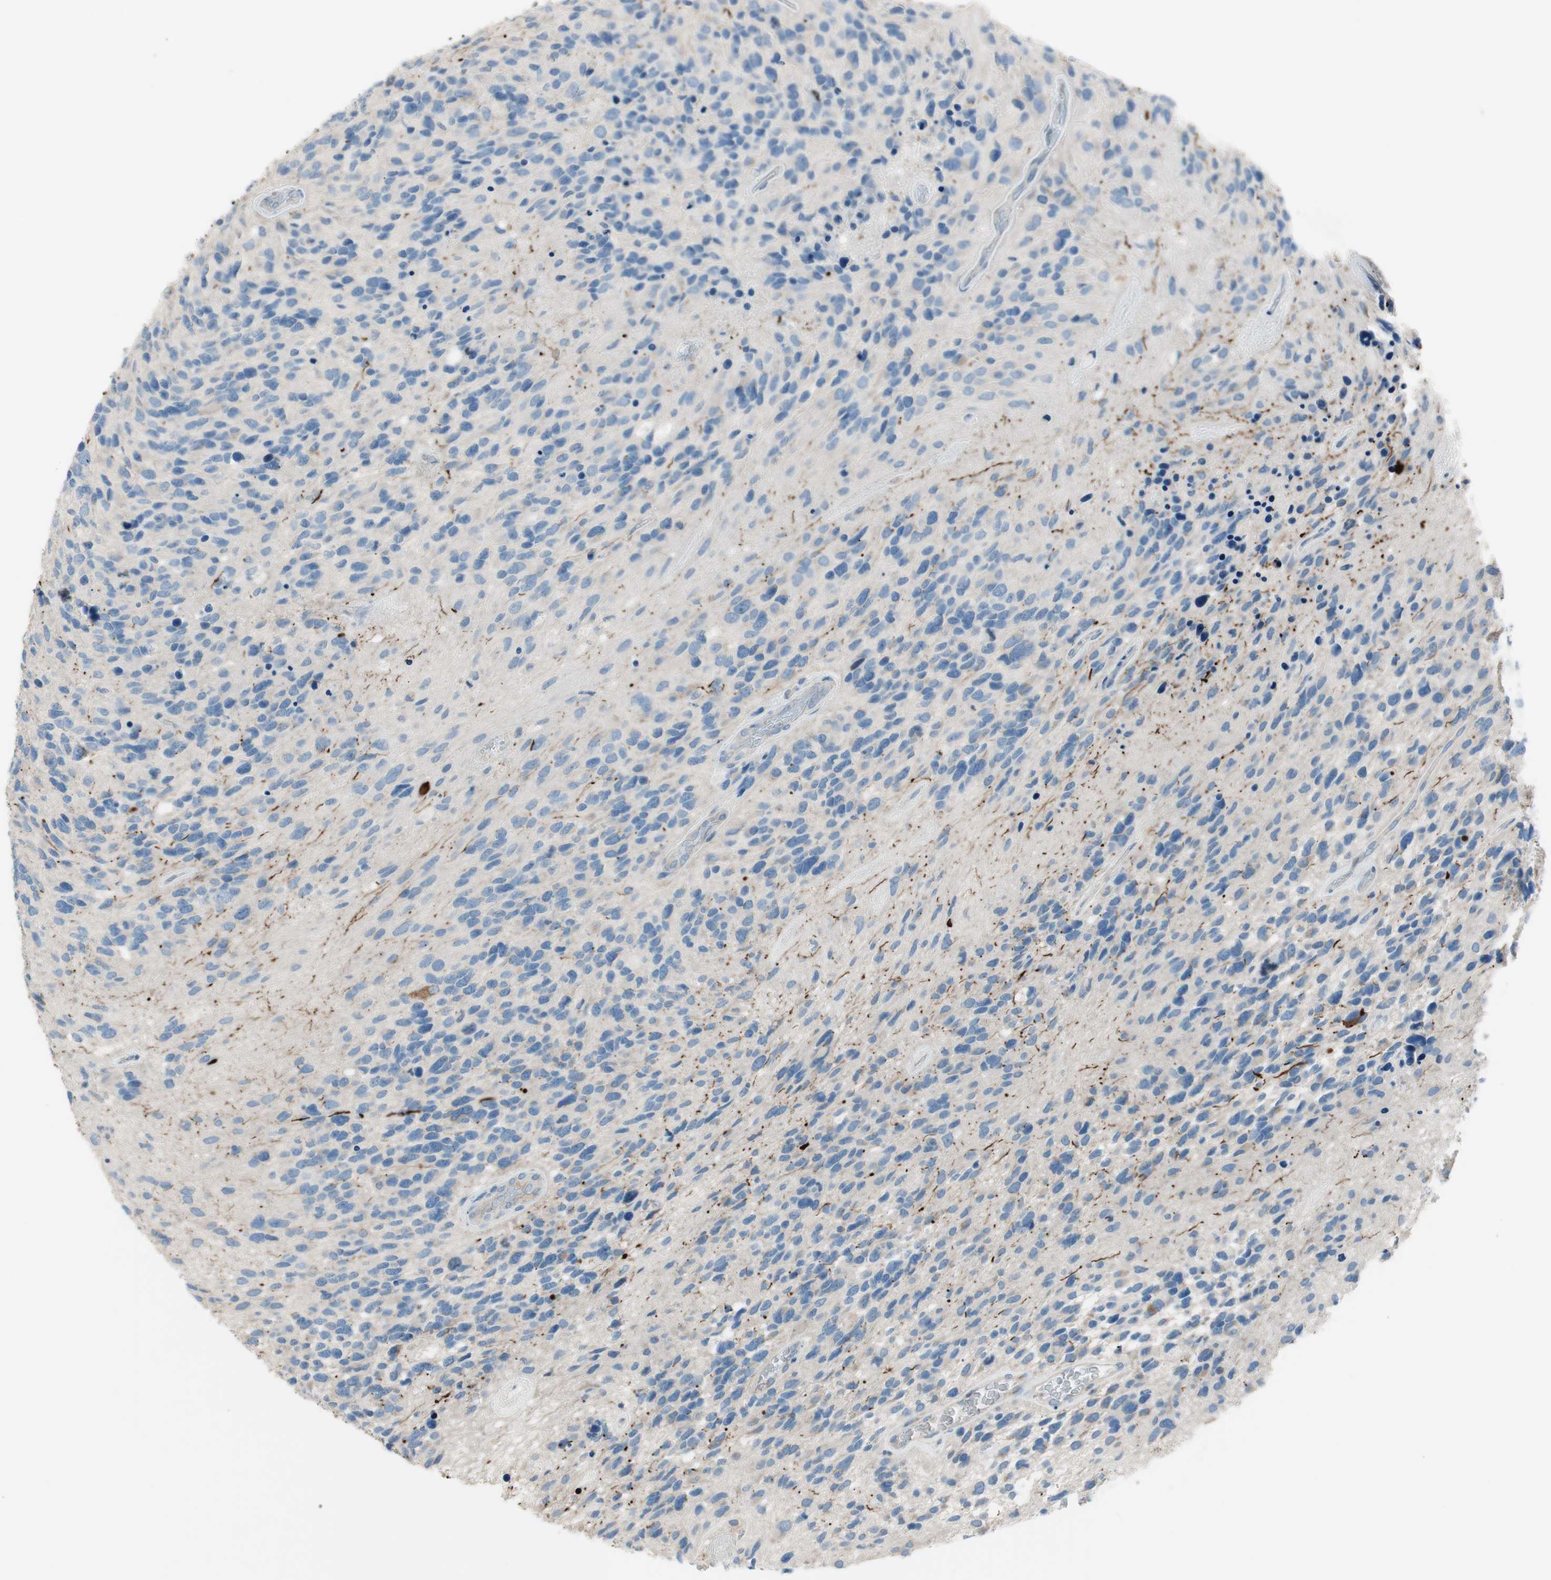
{"staining": {"intensity": "negative", "quantity": "none", "location": "none"}, "tissue": "glioma", "cell_type": "Tumor cells", "image_type": "cancer", "snomed": [{"axis": "morphology", "description": "Glioma, malignant, High grade"}, {"axis": "topography", "description": "Brain"}], "caption": "Glioma stained for a protein using immunohistochemistry (IHC) reveals no positivity tumor cells.", "gene": "PRRG4", "patient": {"sex": "female", "age": 58}}